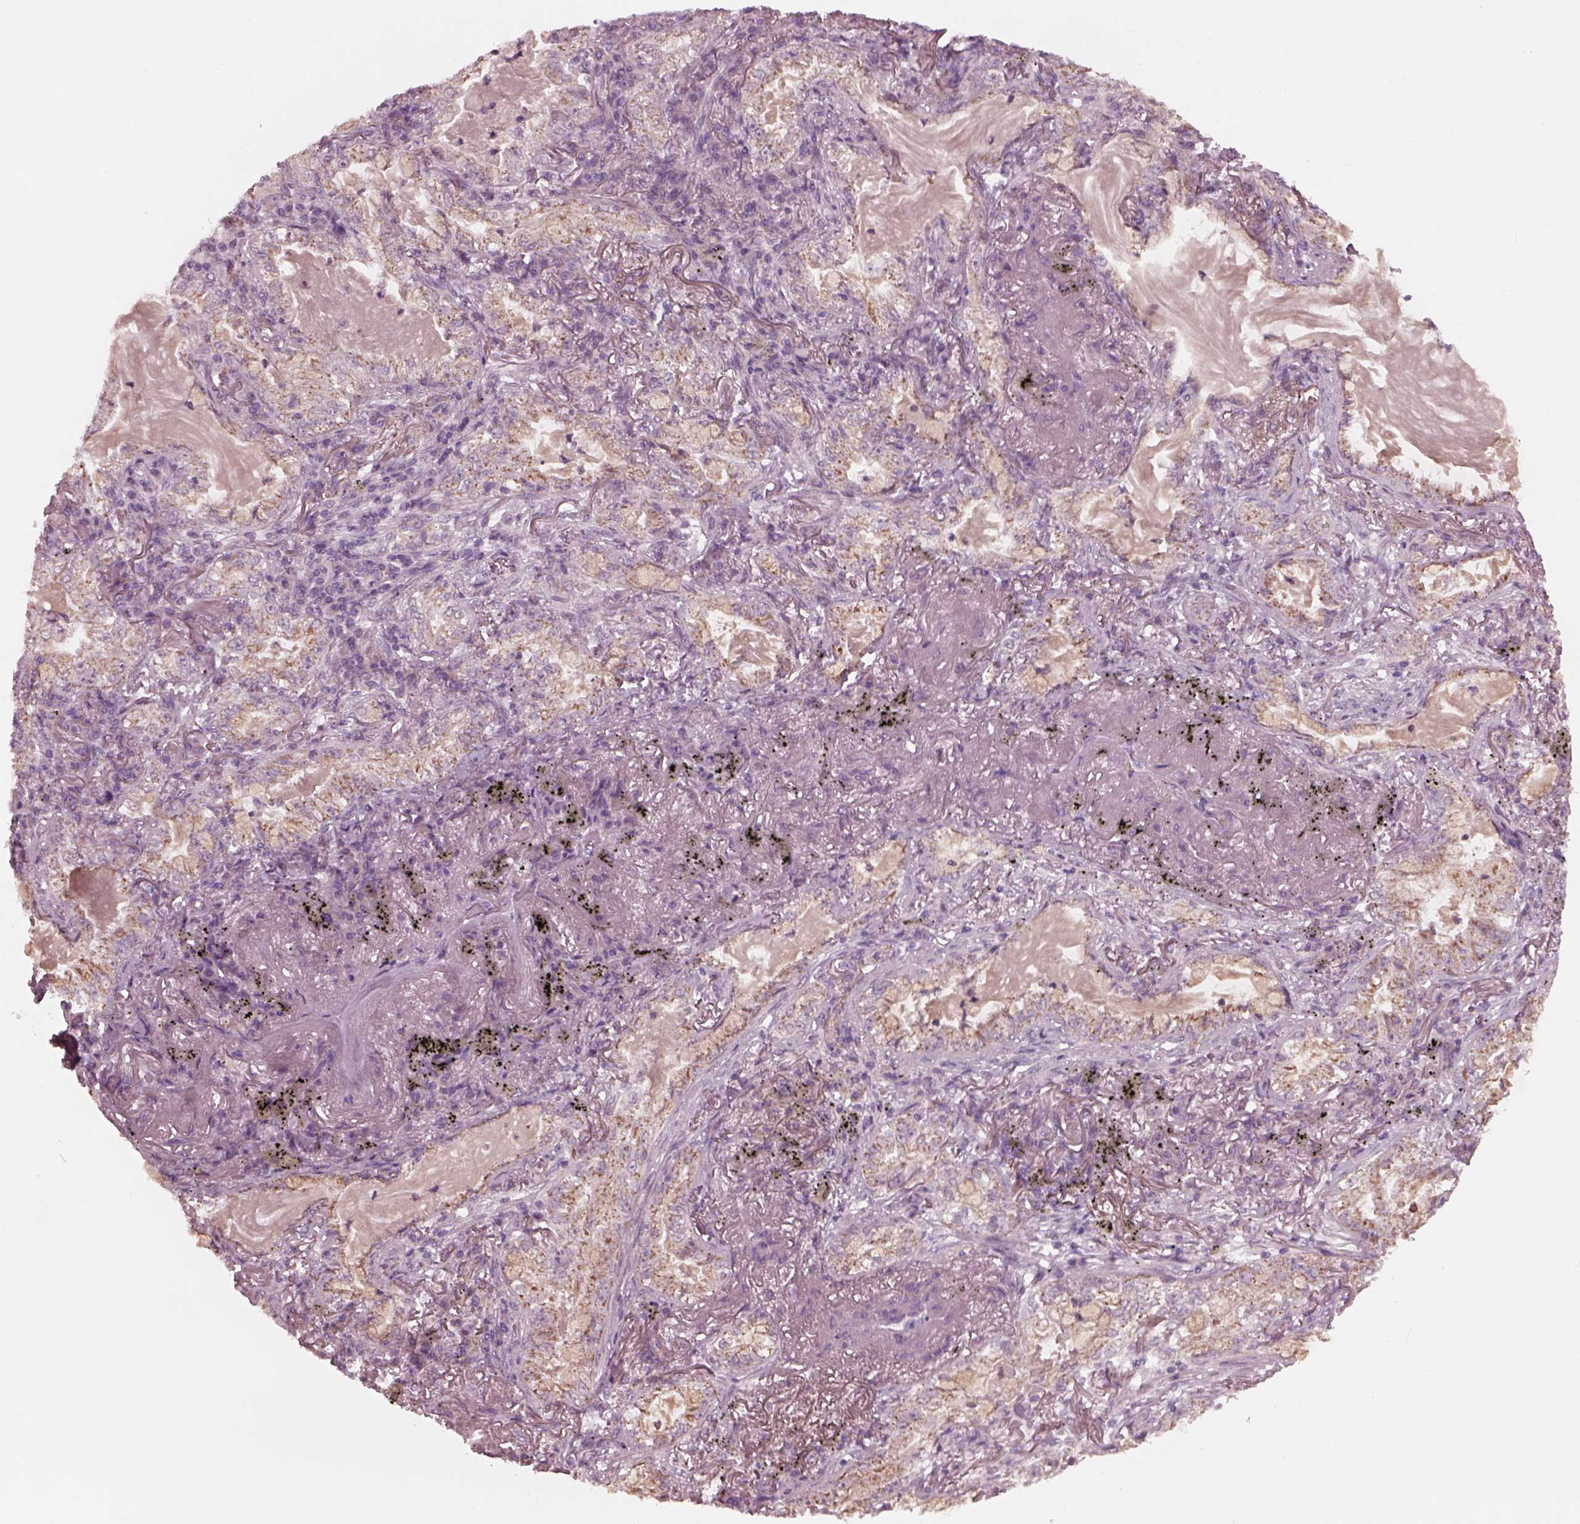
{"staining": {"intensity": "weak", "quantity": "<25%", "location": "cytoplasmic/membranous"}, "tissue": "lung cancer", "cell_type": "Tumor cells", "image_type": "cancer", "snomed": [{"axis": "morphology", "description": "Adenocarcinoma, NOS"}, {"axis": "topography", "description": "Lung"}], "caption": "Immunohistochemical staining of lung adenocarcinoma shows no significant staining in tumor cells. (DAB (3,3'-diaminobenzidine) IHC visualized using brightfield microscopy, high magnification).", "gene": "CELSR3", "patient": {"sex": "female", "age": 73}}